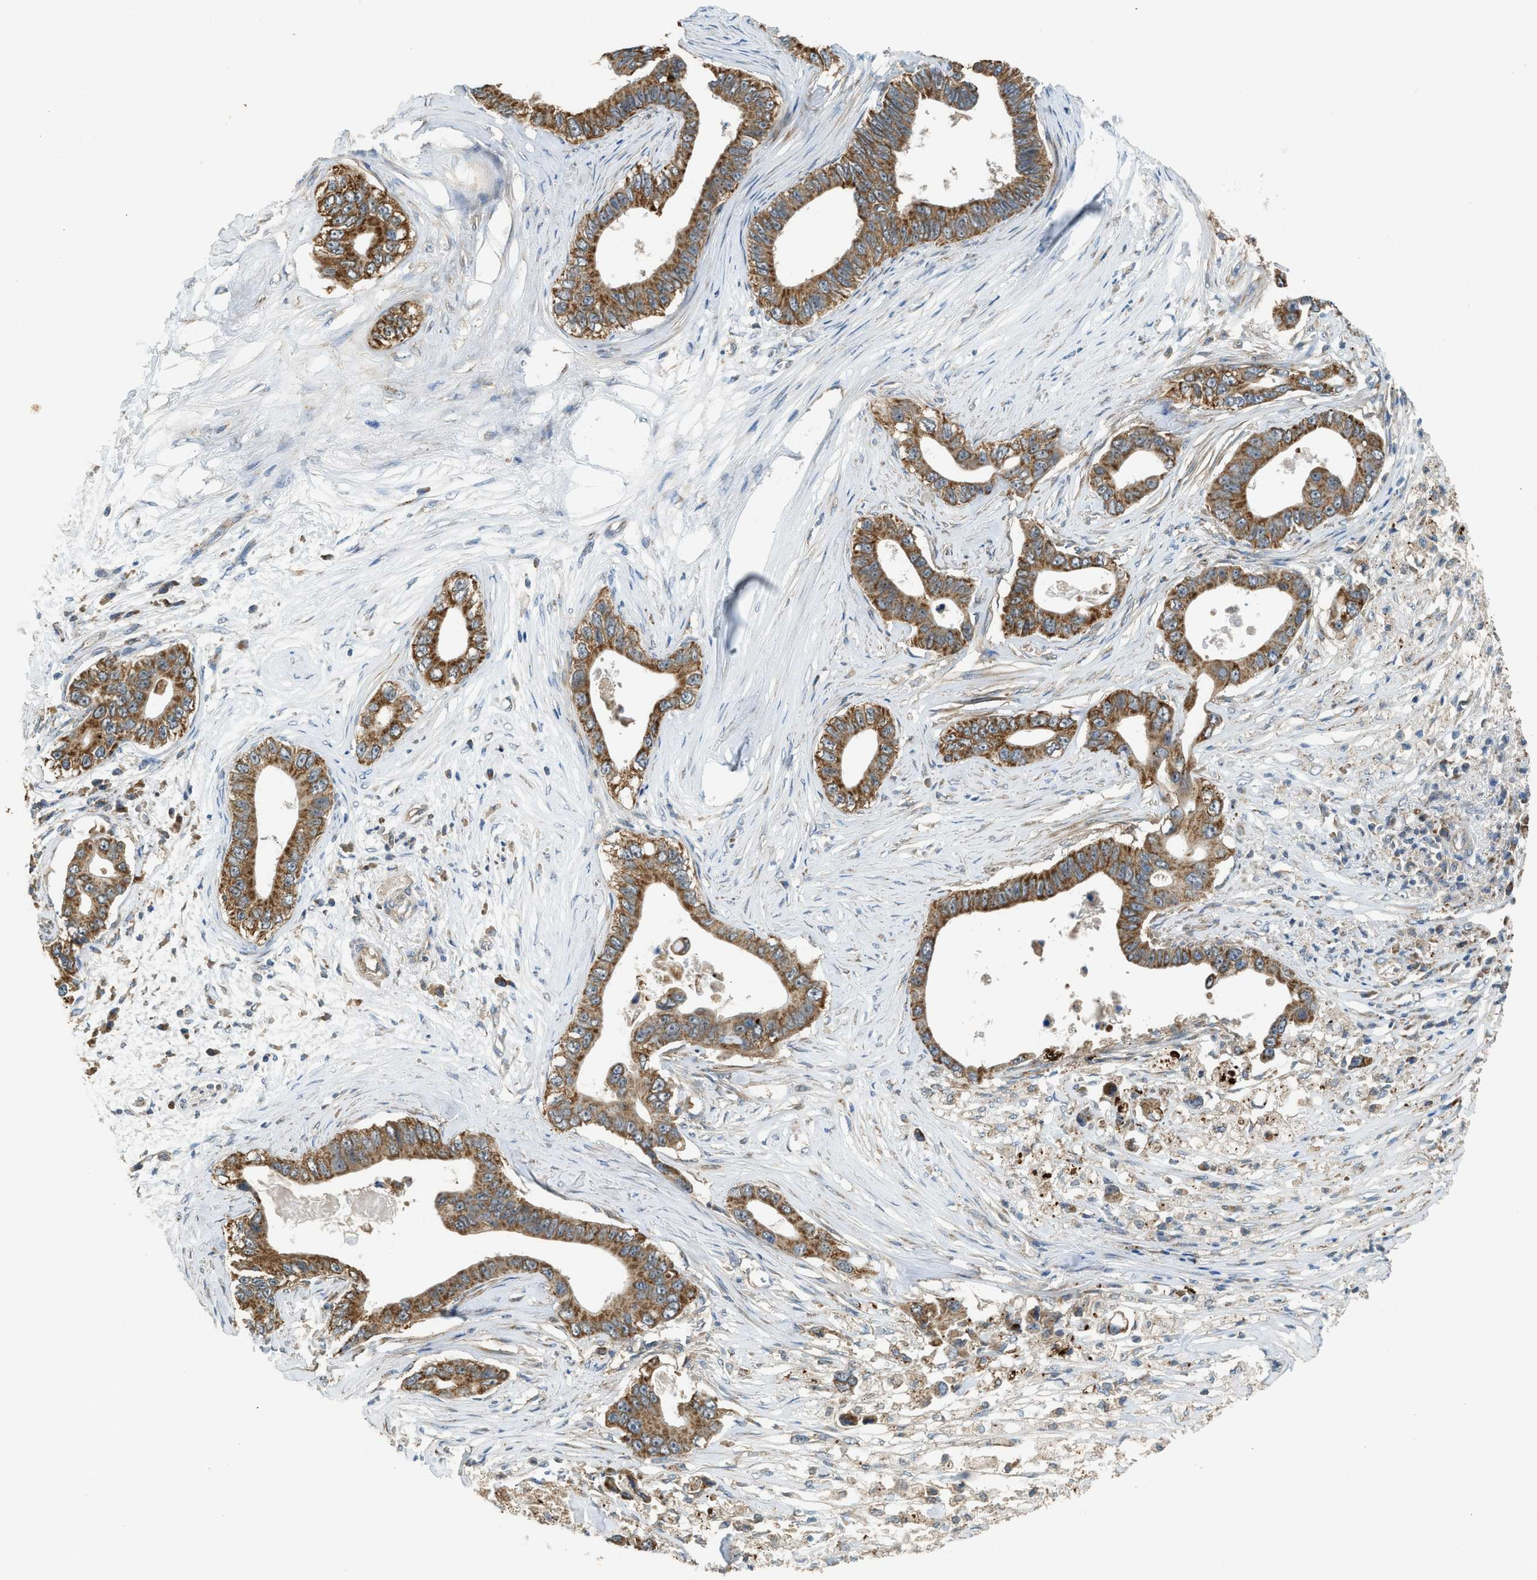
{"staining": {"intensity": "strong", "quantity": ">75%", "location": "cytoplasmic/membranous"}, "tissue": "pancreatic cancer", "cell_type": "Tumor cells", "image_type": "cancer", "snomed": [{"axis": "morphology", "description": "Adenocarcinoma, NOS"}, {"axis": "topography", "description": "Pancreas"}], "caption": "Immunohistochemistry of human pancreatic cancer (adenocarcinoma) exhibits high levels of strong cytoplasmic/membranous positivity in approximately >75% of tumor cells.", "gene": "STARD3", "patient": {"sex": "male", "age": 77}}